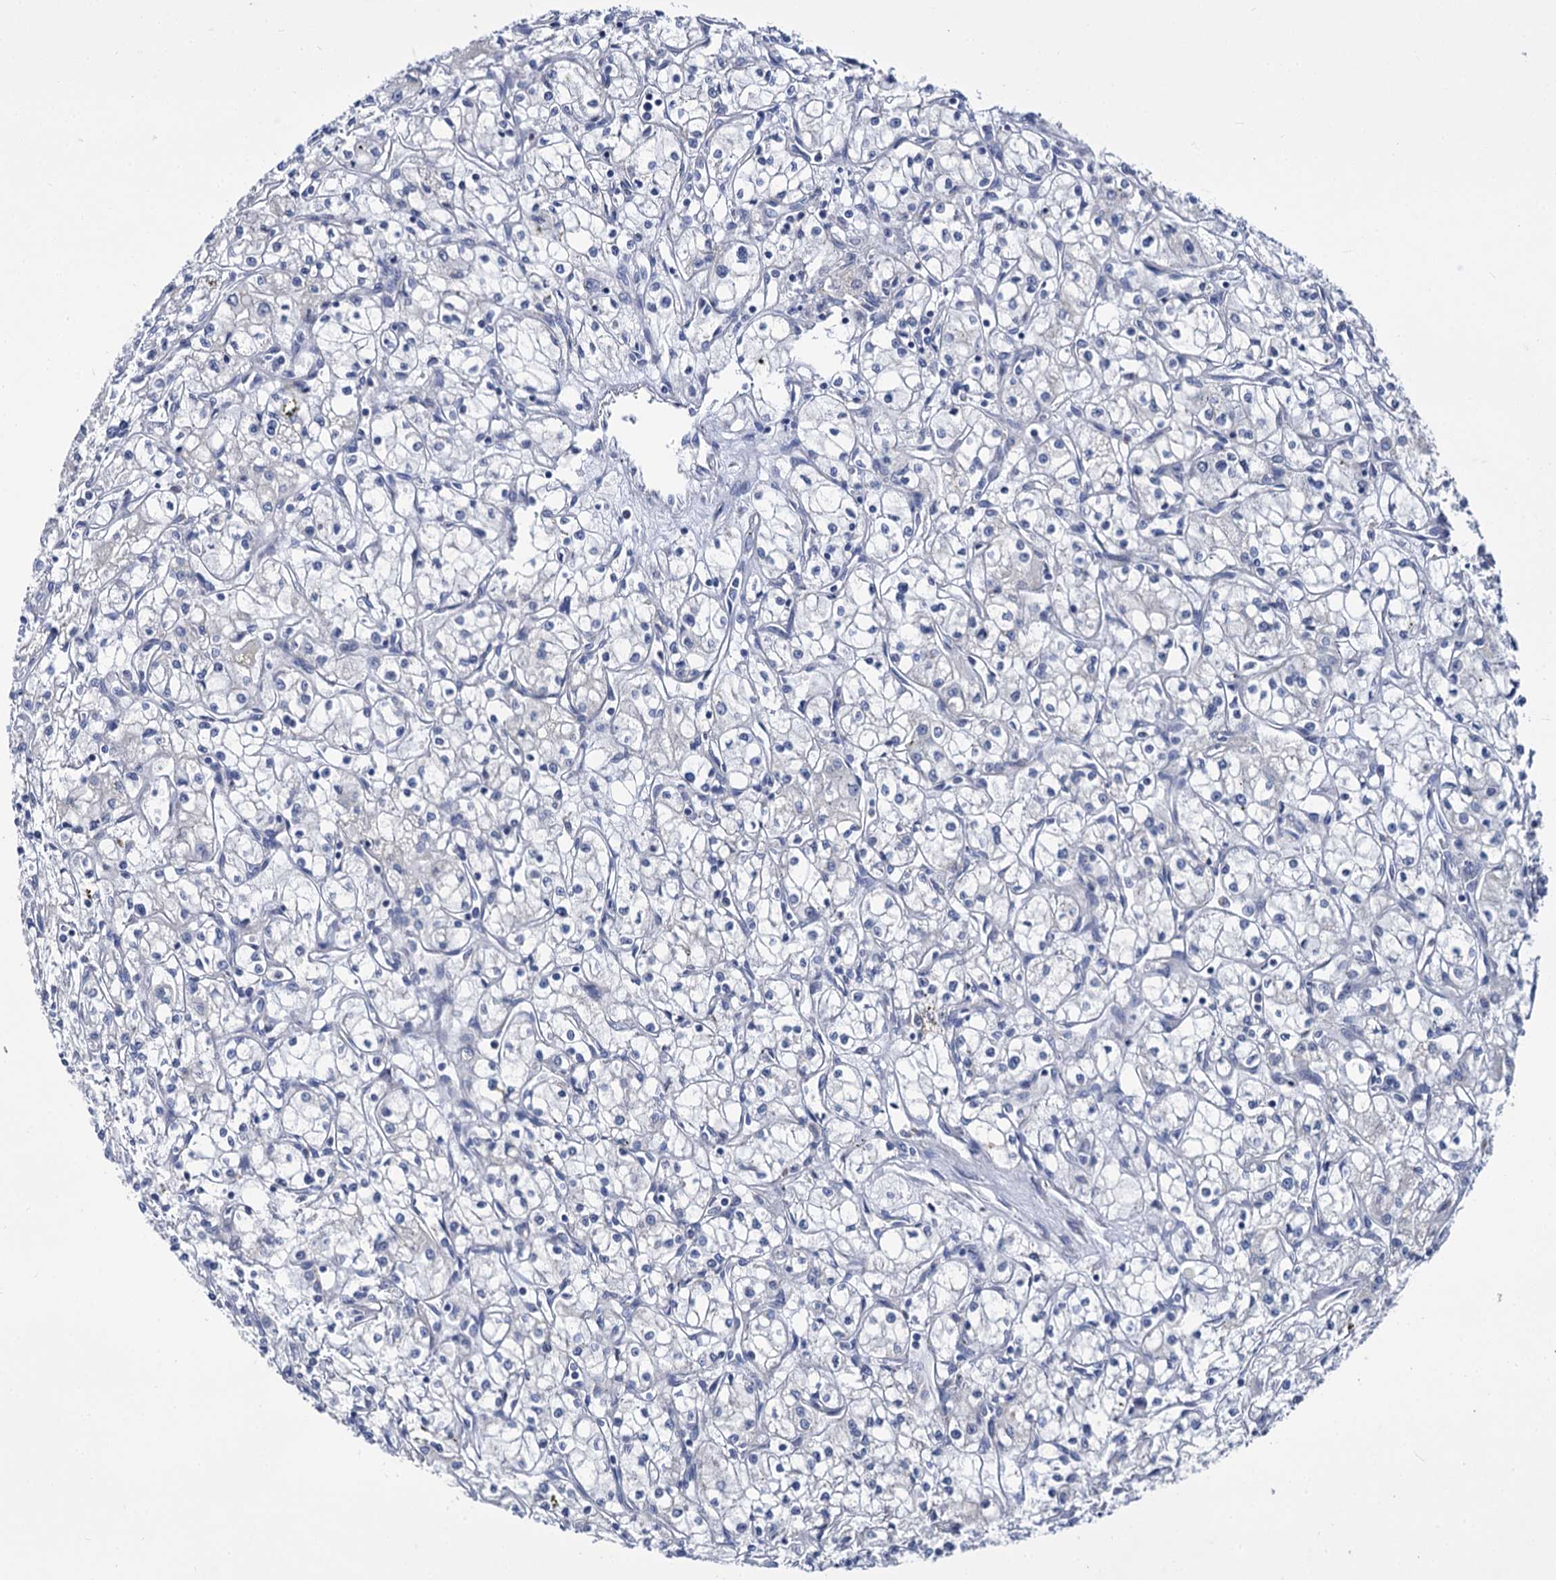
{"staining": {"intensity": "negative", "quantity": "none", "location": "none"}, "tissue": "renal cancer", "cell_type": "Tumor cells", "image_type": "cancer", "snomed": [{"axis": "morphology", "description": "Adenocarcinoma, NOS"}, {"axis": "topography", "description": "Kidney"}], "caption": "IHC photomicrograph of human renal cancer stained for a protein (brown), which displays no staining in tumor cells.", "gene": "PANX2", "patient": {"sex": "male", "age": 59}}